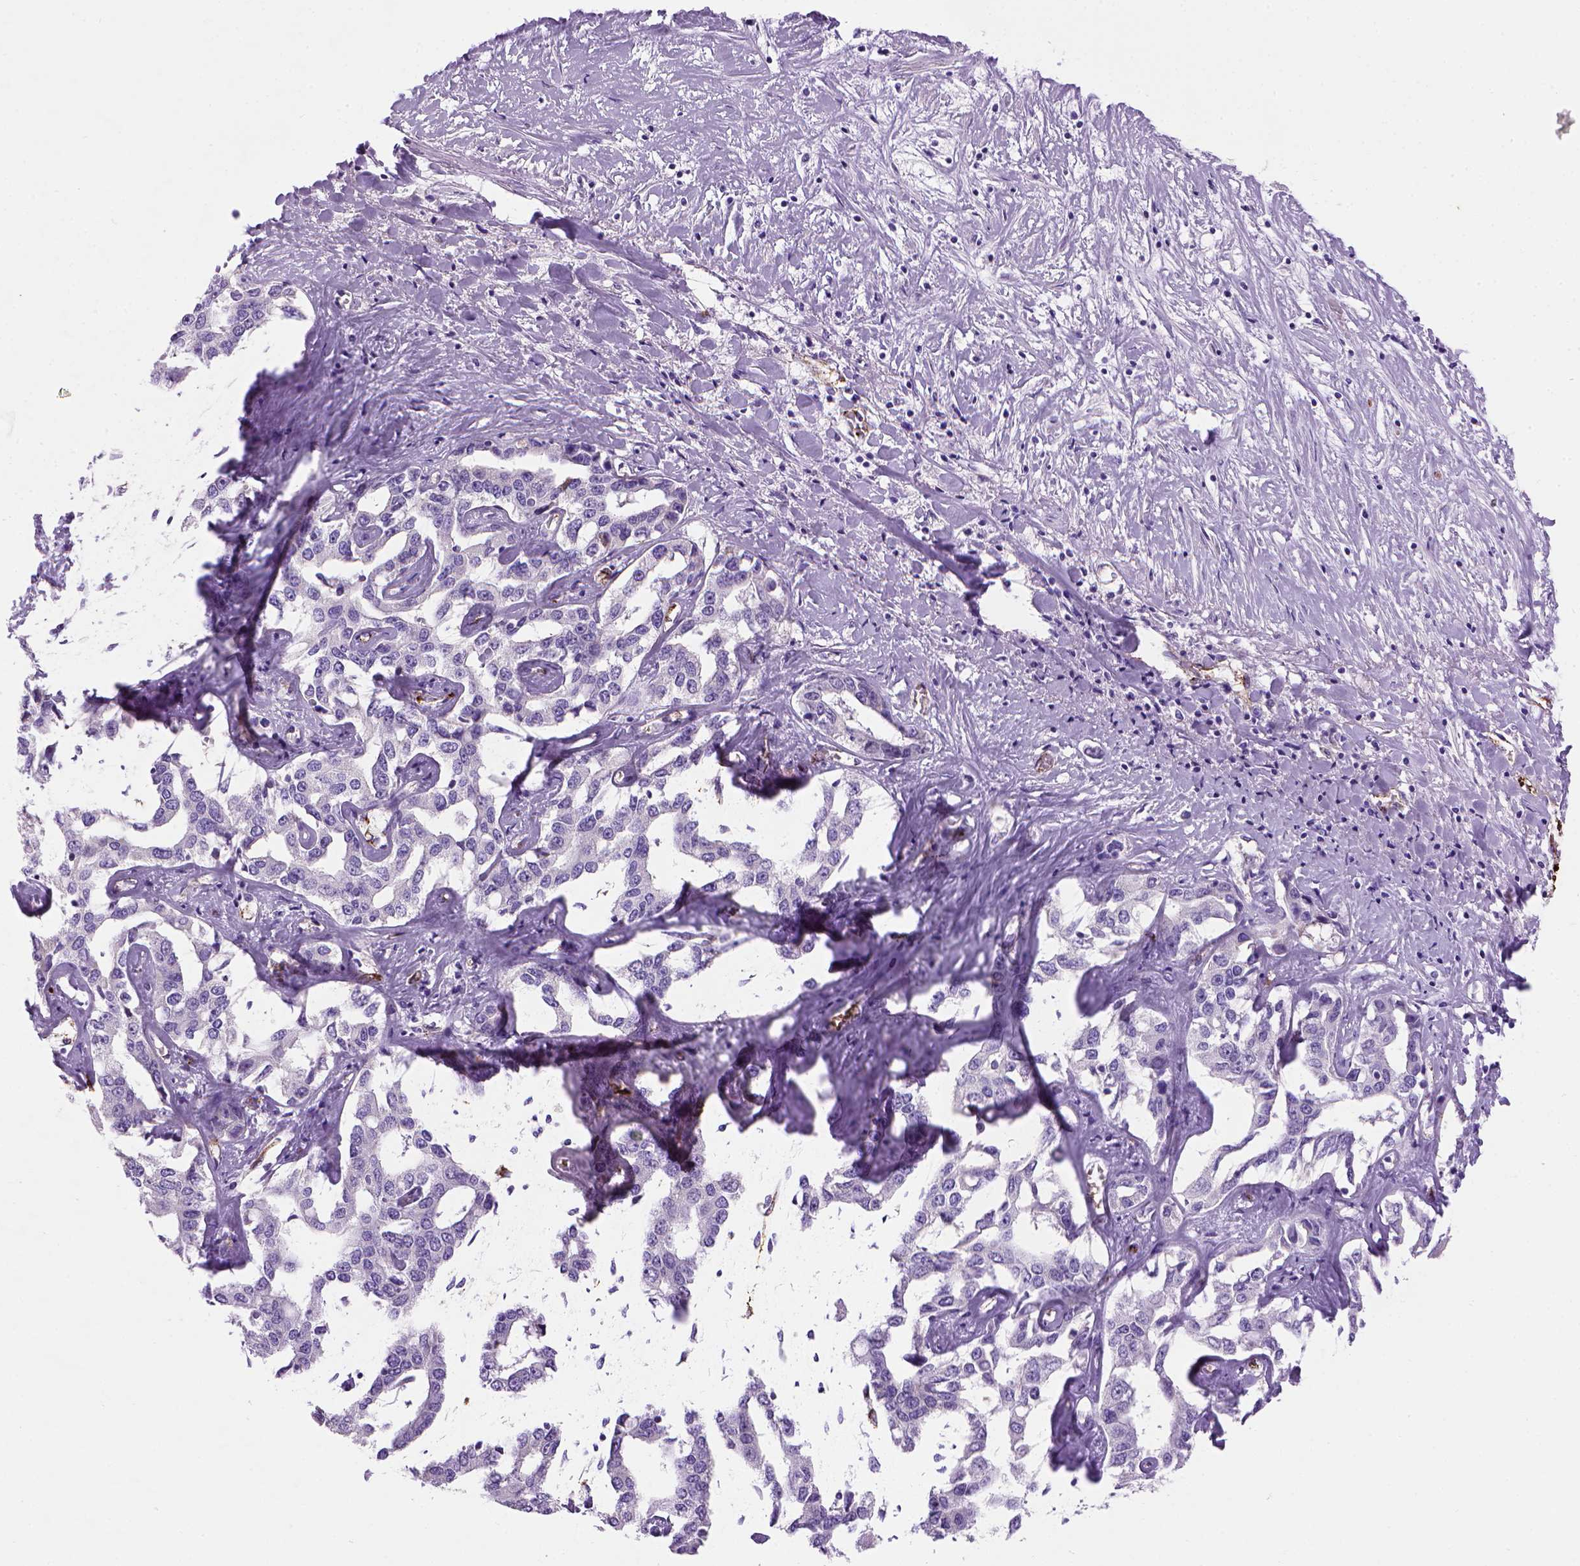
{"staining": {"intensity": "negative", "quantity": "none", "location": "none"}, "tissue": "liver cancer", "cell_type": "Tumor cells", "image_type": "cancer", "snomed": [{"axis": "morphology", "description": "Cholangiocarcinoma"}, {"axis": "topography", "description": "Liver"}], "caption": "An immunohistochemistry micrograph of liver cancer is shown. There is no staining in tumor cells of liver cancer.", "gene": "VWF", "patient": {"sex": "male", "age": 59}}